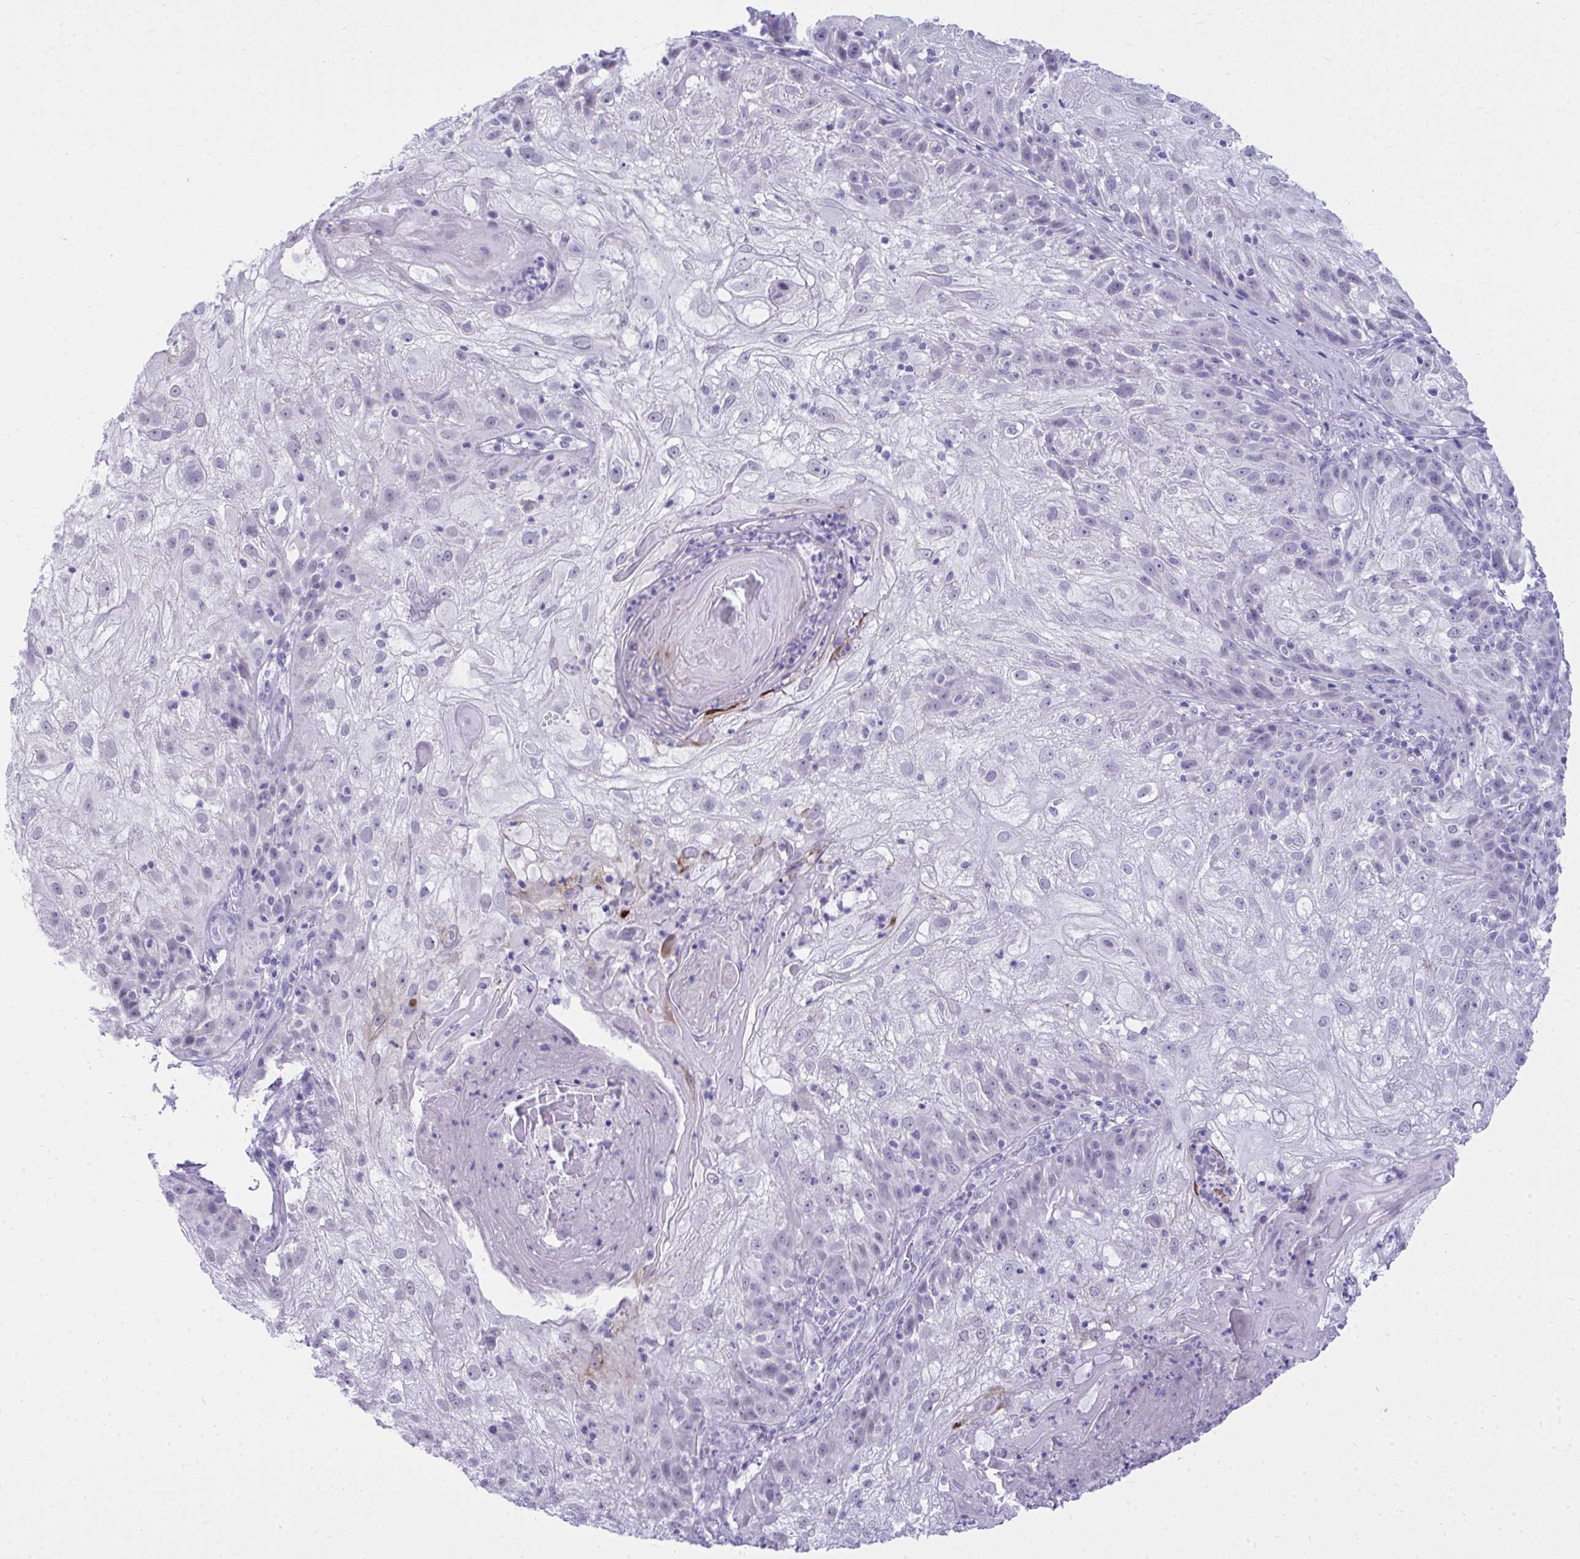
{"staining": {"intensity": "negative", "quantity": "none", "location": "none"}, "tissue": "skin cancer", "cell_type": "Tumor cells", "image_type": "cancer", "snomed": [{"axis": "morphology", "description": "Normal tissue, NOS"}, {"axis": "morphology", "description": "Squamous cell carcinoma, NOS"}, {"axis": "topography", "description": "Skin"}], "caption": "Immunohistochemistry (IHC) of skin cancer (squamous cell carcinoma) shows no expression in tumor cells. Brightfield microscopy of immunohistochemistry (IHC) stained with DAB (brown) and hematoxylin (blue), captured at high magnification.", "gene": "OR5F1", "patient": {"sex": "female", "age": 83}}